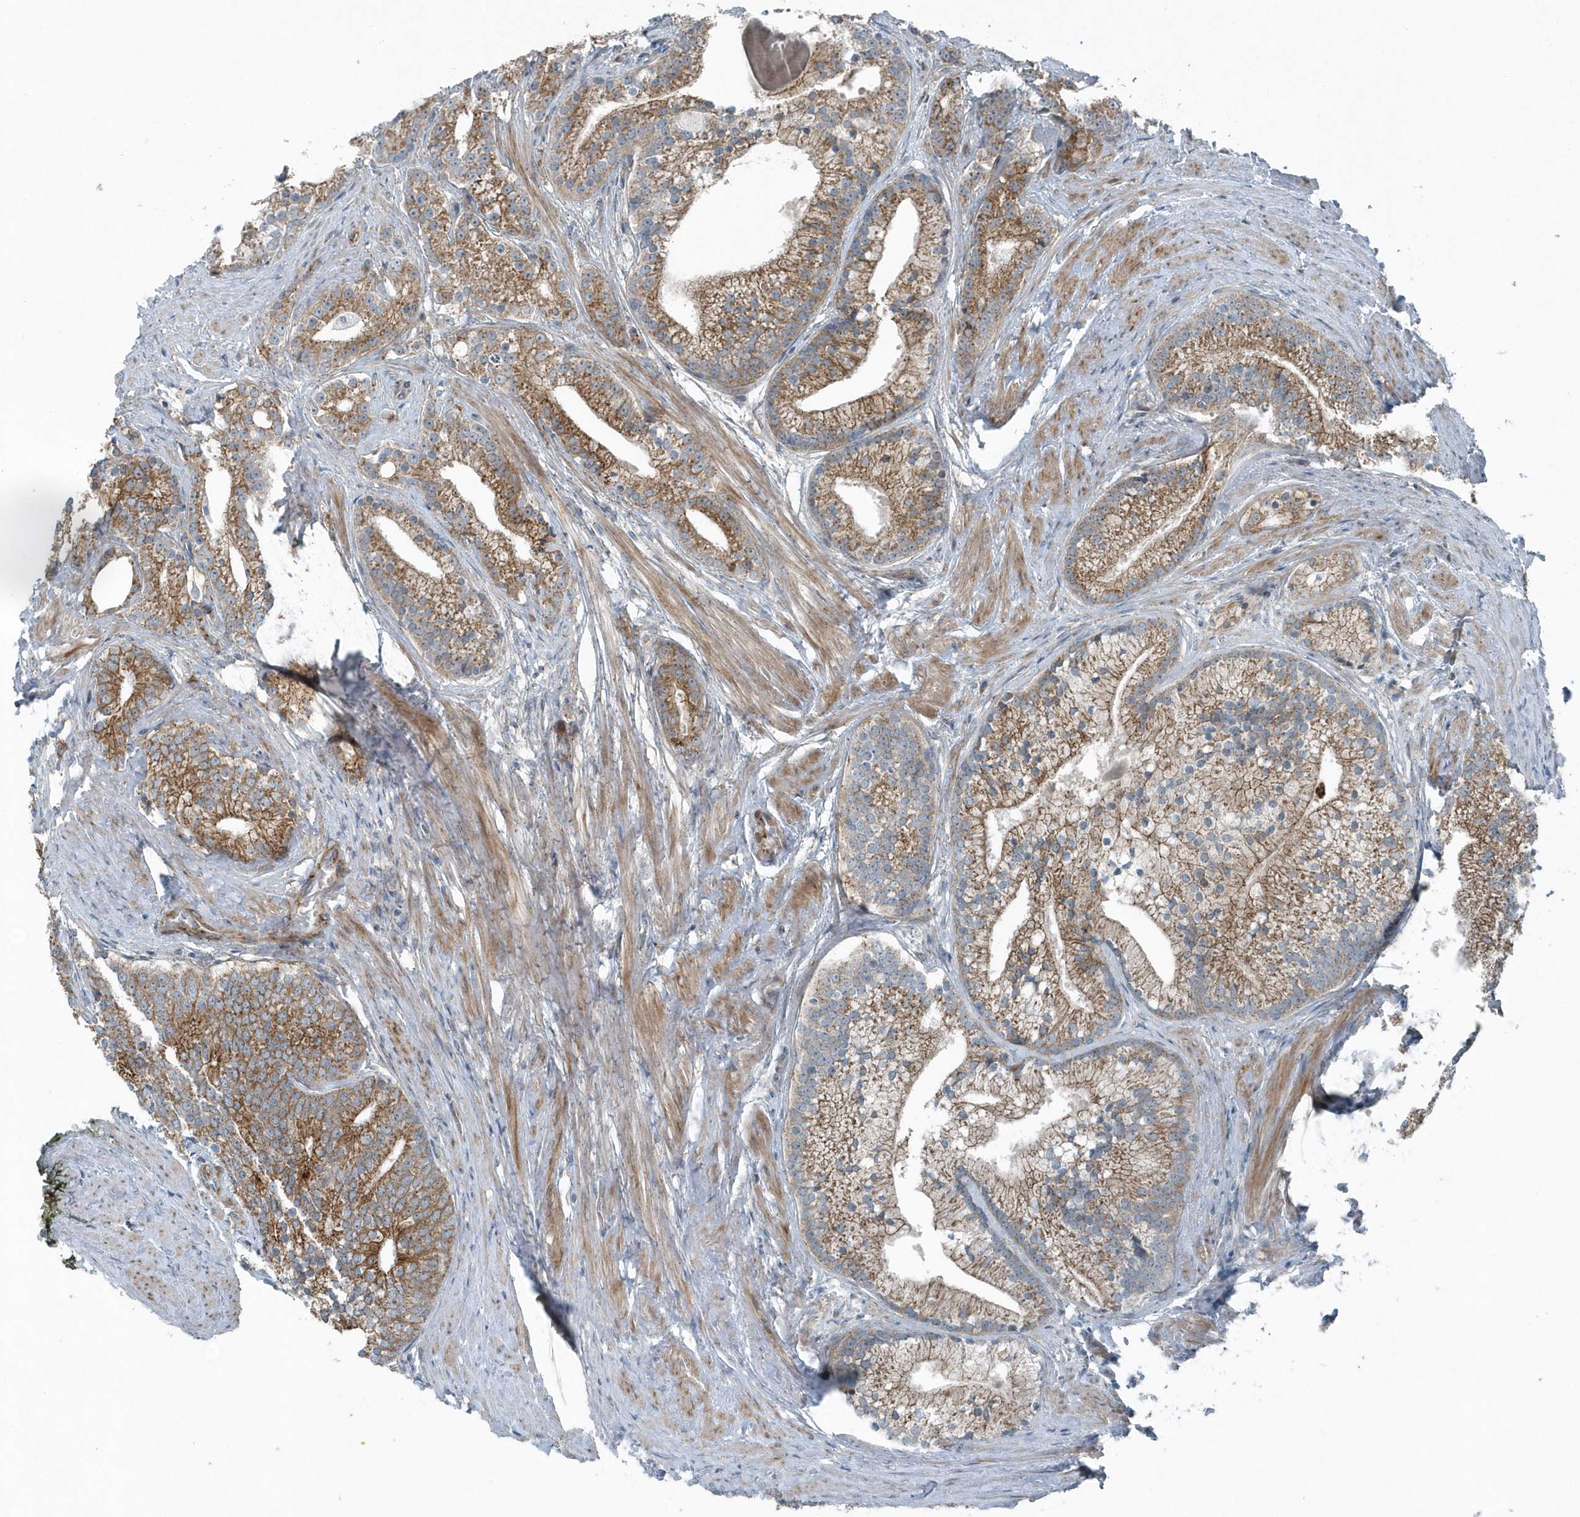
{"staining": {"intensity": "moderate", "quantity": ">75%", "location": "cytoplasmic/membranous"}, "tissue": "prostate cancer", "cell_type": "Tumor cells", "image_type": "cancer", "snomed": [{"axis": "morphology", "description": "Adenocarcinoma, Low grade"}, {"axis": "topography", "description": "Prostate"}], "caption": "Moderate cytoplasmic/membranous protein staining is present in about >75% of tumor cells in prostate cancer.", "gene": "GCC2", "patient": {"sex": "male", "age": 71}}